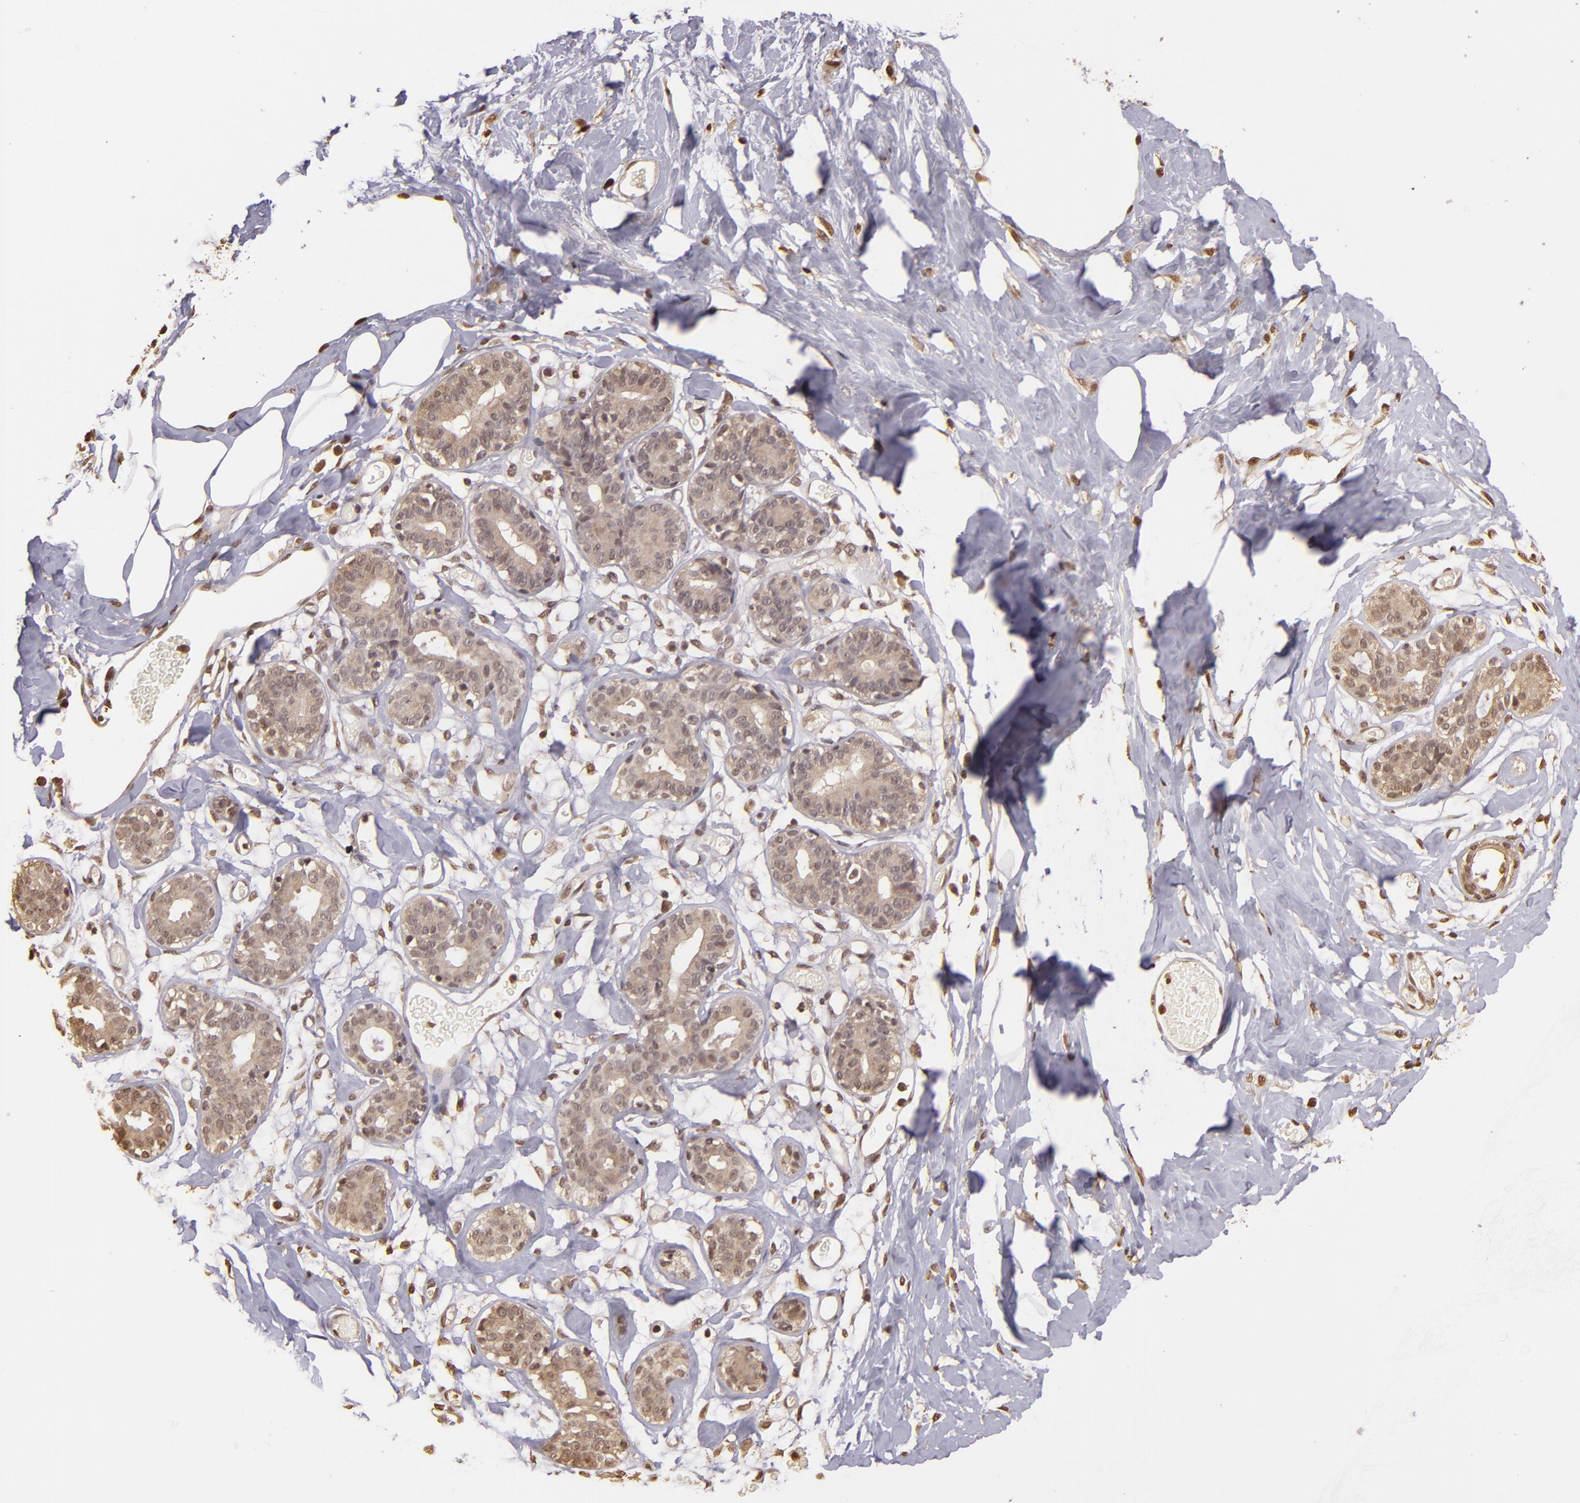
{"staining": {"intensity": "moderate", "quantity": ">75%", "location": "nuclear"}, "tissue": "breast", "cell_type": "Adipocytes", "image_type": "normal", "snomed": [{"axis": "morphology", "description": "Normal tissue, NOS"}, {"axis": "topography", "description": "Breast"}], "caption": "DAB immunohistochemical staining of benign human breast exhibits moderate nuclear protein expression in about >75% of adipocytes.", "gene": "ARPC2", "patient": {"sex": "female", "age": 23}}